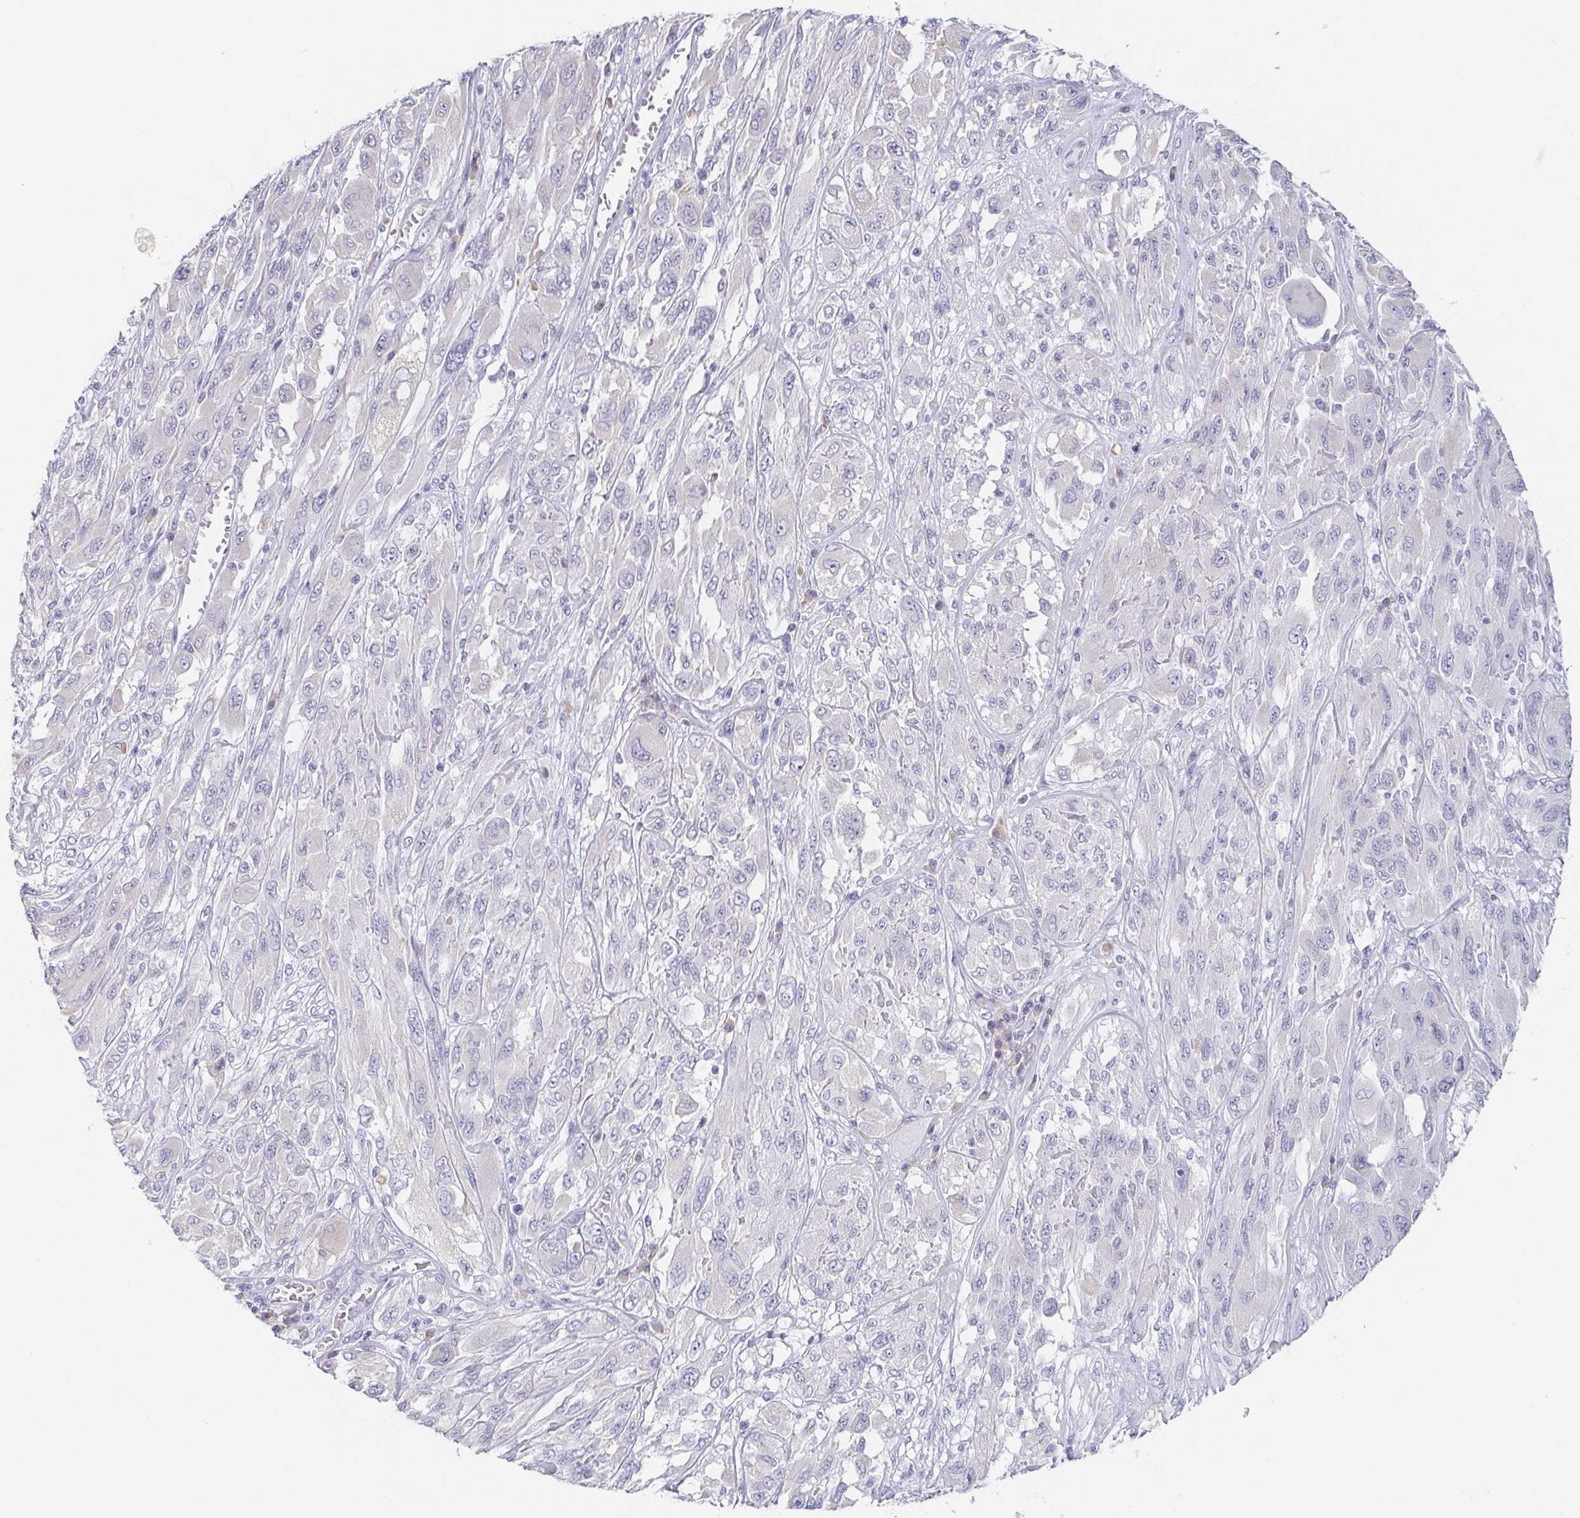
{"staining": {"intensity": "negative", "quantity": "none", "location": "none"}, "tissue": "melanoma", "cell_type": "Tumor cells", "image_type": "cancer", "snomed": [{"axis": "morphology", "description": "Malignant melanoma, NOS"}, {"axis": "topography", "description": "Skin"}], "caption": "Image shows no protein expression in tumor cells of melanoma tissue.", "gene": "PRR27", "patient": {"sex": "female", "age": 91}}